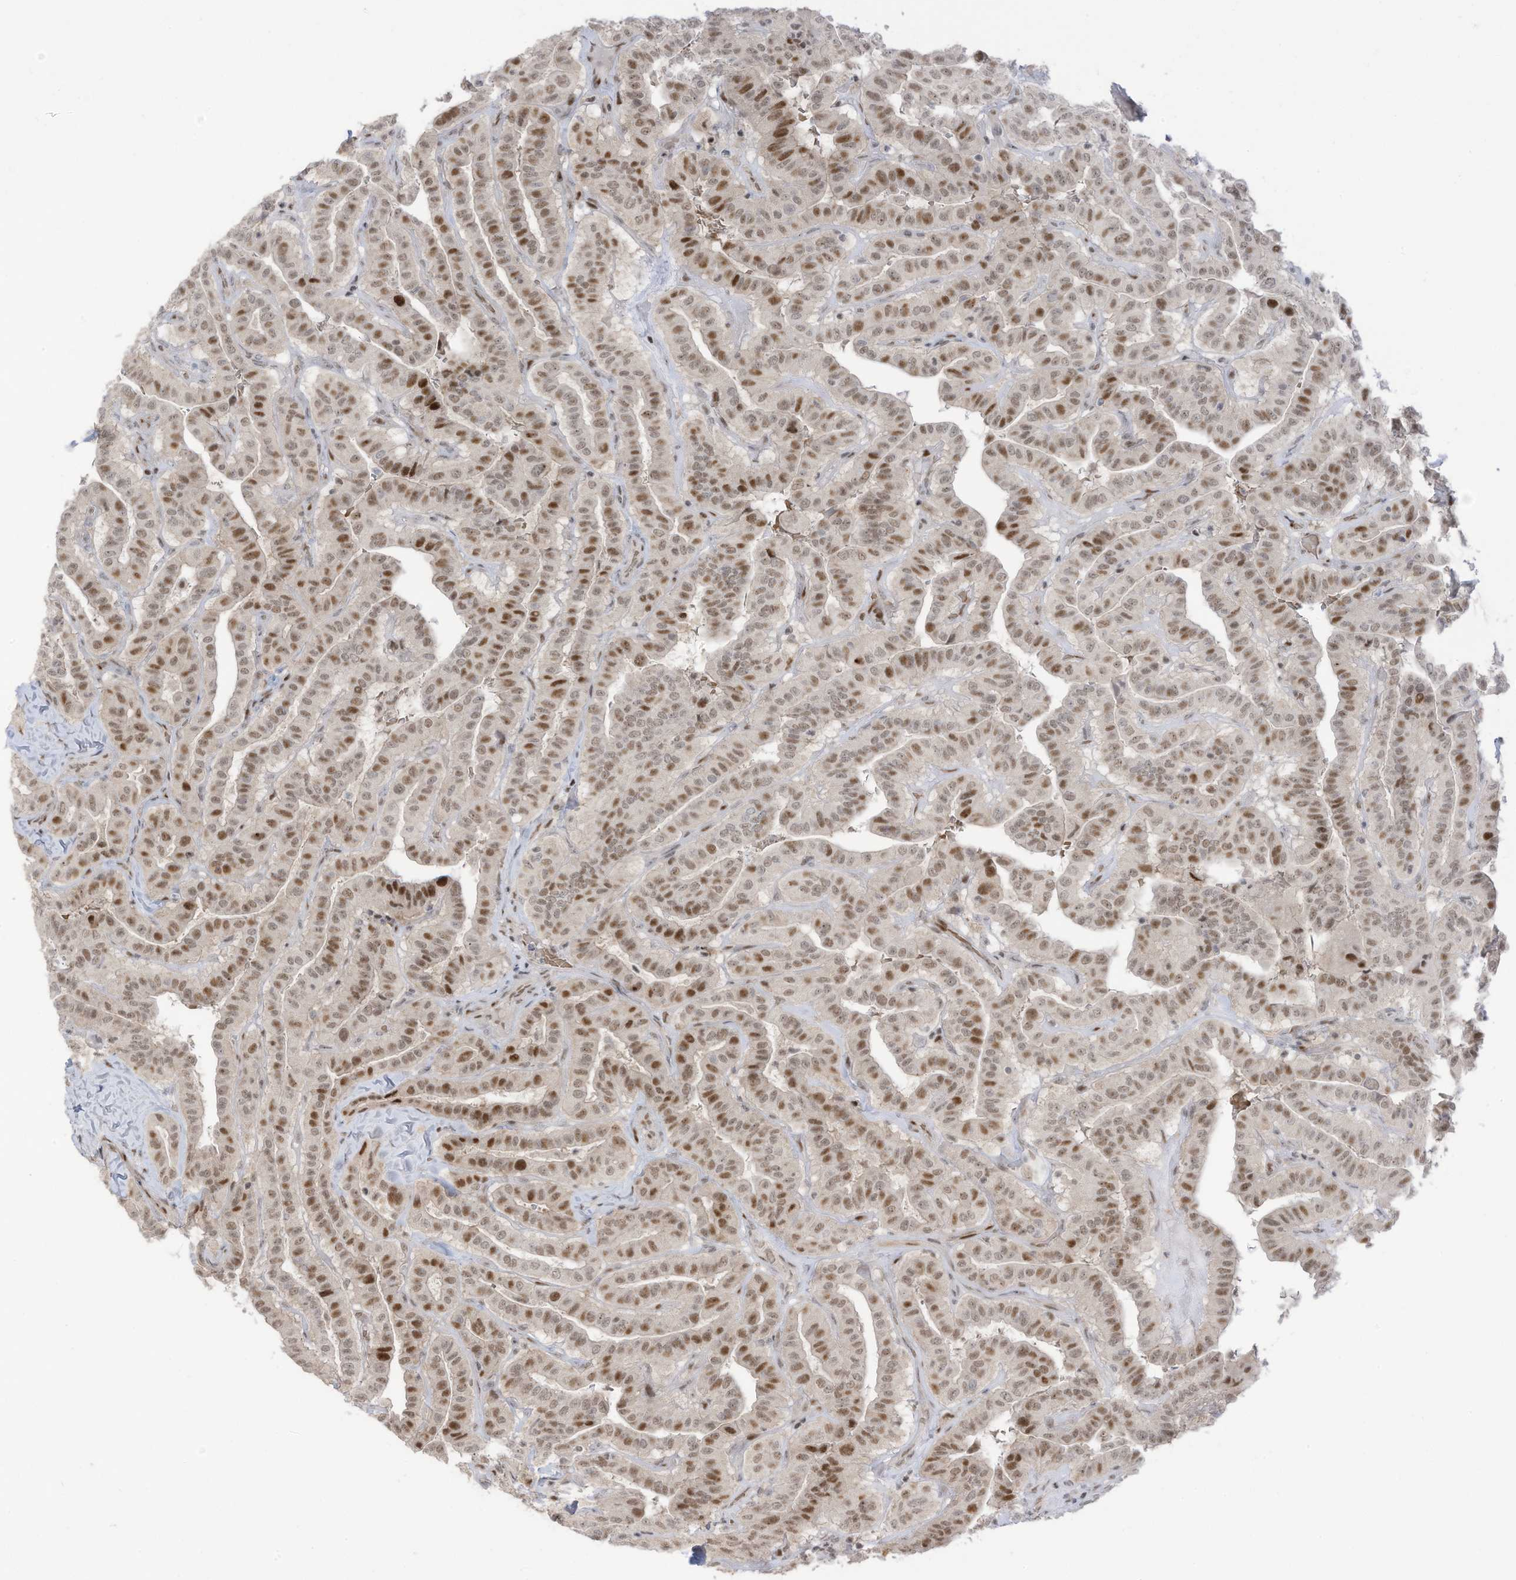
{"staining": {"intensity": "moderate", "quantity": ">75%", "location": "nuclear"}, "tissue": "thyroid cancer", "cell_type": "Tumor cells", "image_type": "cancer", "snomed": [{"axis": "morphology", "description": "Papillary adenocarcinoma, NOS"}, {"axis": "topography", "description": "Thyroid gland"}], "caption": "The histopathology image displays a brown stain indicating the presence of a protein in the nuclear of tumor cells in thyroid cancer (papillary adenocarcinoma).", "gene": "ZCWPW2", "patient": {"sex": "male", "age": 77}}